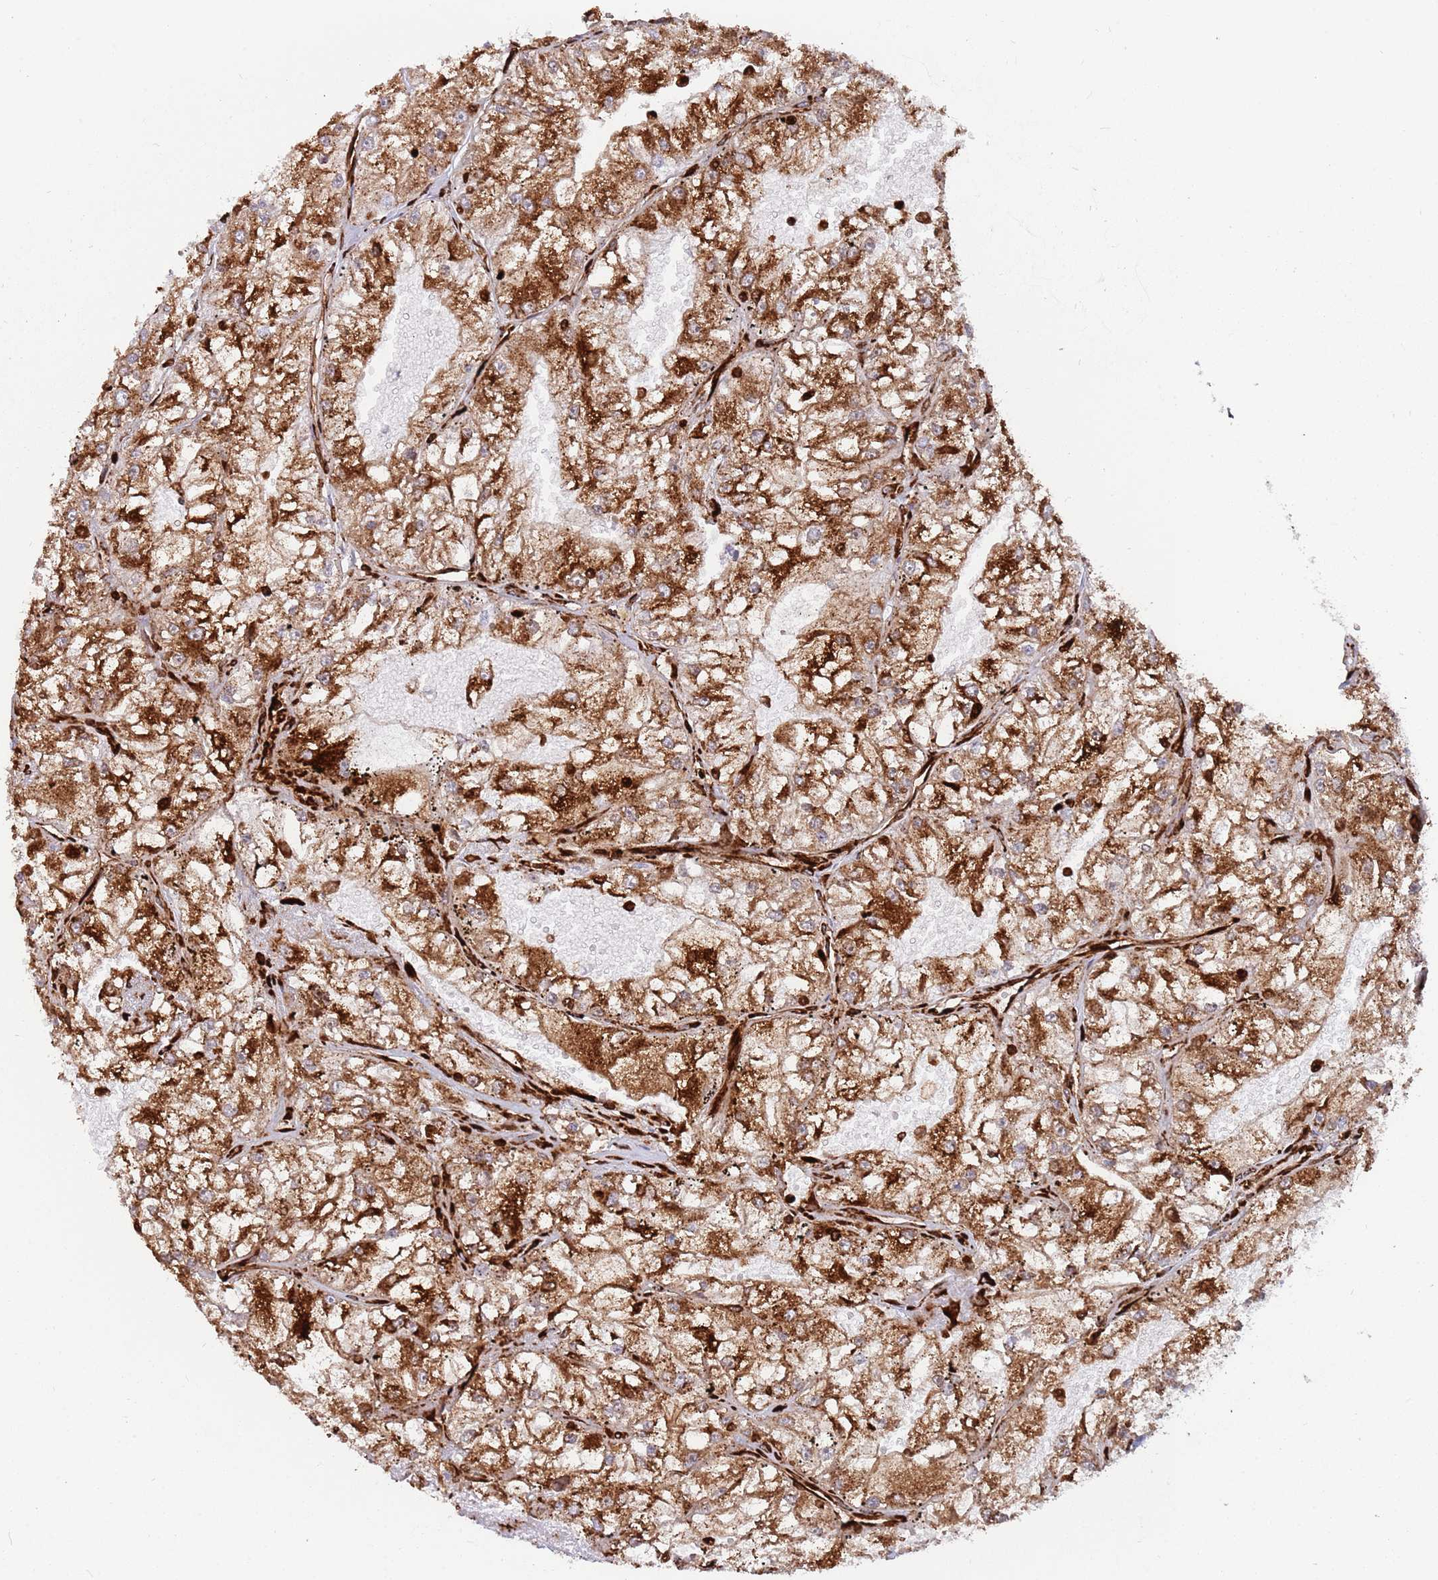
{"staining": {"intensity": "strong", "quantity": ">75%", "location": "cytoplasmic/membranous"}, "tissue": "renal cancer", "cell_type": "Tumor cells", "image_type": "cancer", "snomed": [{"axis": "morphology", "description": "Adenocarcinoma, NOS"}, {"axis": "topography", "description": "Kidney"}], "caption": "Immunohistochemistry (DAB) staining of adenocarcinoma (renal) displays strong cytoplasmic/membranous protein positivity in approximately >75% of tumor cells. (Brightfield microscopy of DAB IHC at high magnification).", "gene": "KBTBD7", "patient": {"sex": "female", "age": 72}}